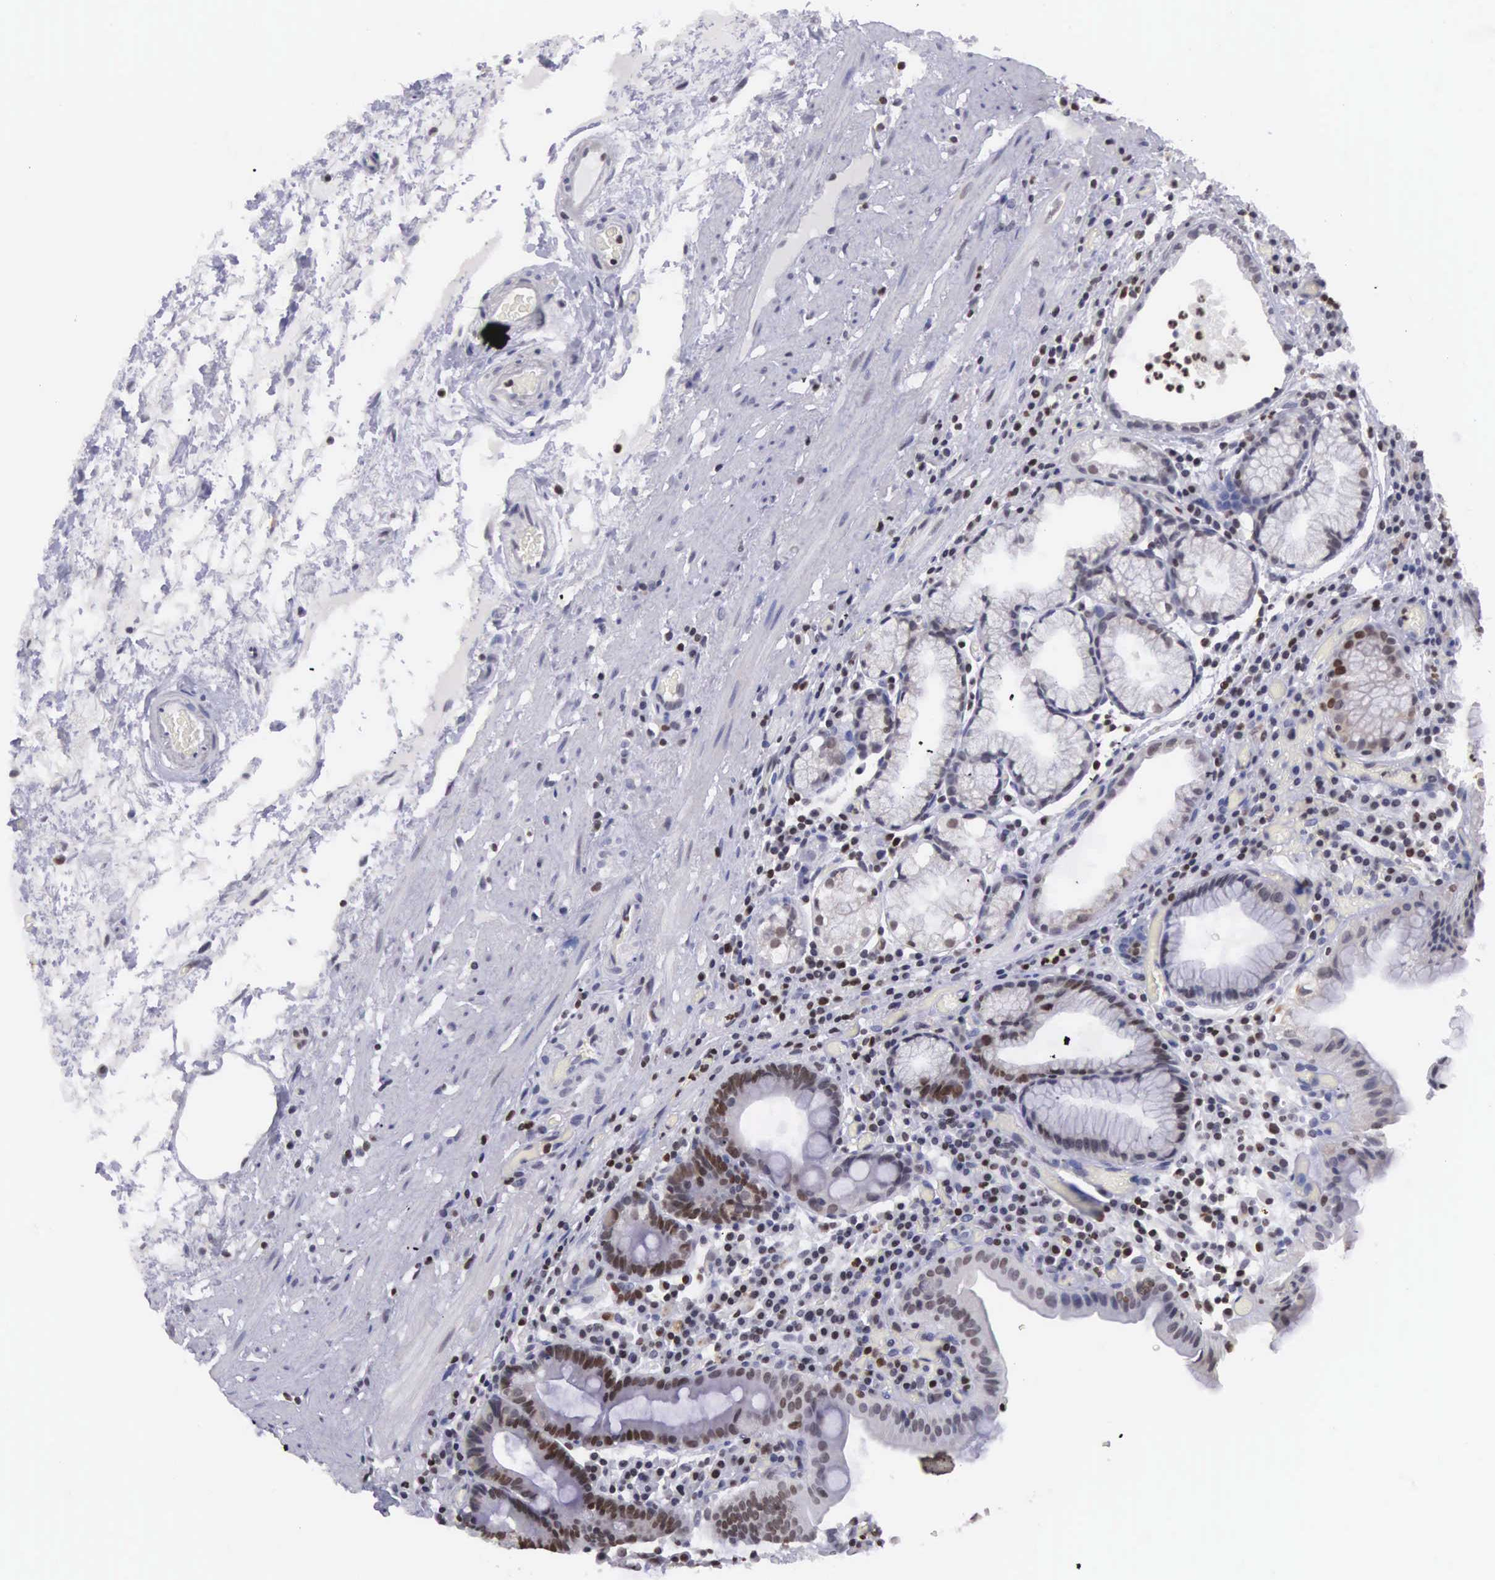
{"staining": {"intensity": "moderate", "quantity": "25%-75%", "location": "nuclear"}, "tissue": "stomach", "cell_type": "Glandular cells", "image_type": "normal", "snomed": [{"axis": "morphology", "description": "Normal tissue, NOS"}, {"axis": "topography", "description": "Stomach, lower"}, {"axis": "topography", "description": "Duodenum"}], "caption": "DAB (3,3'-diaminobenzidine) immunohistochemical staining of benign stomach exhibits moderate nuclear protein expression in about 25%-75% of glandular cells.", "gene": "VRK1", "patient": {"sex": "male", "age": 84}}